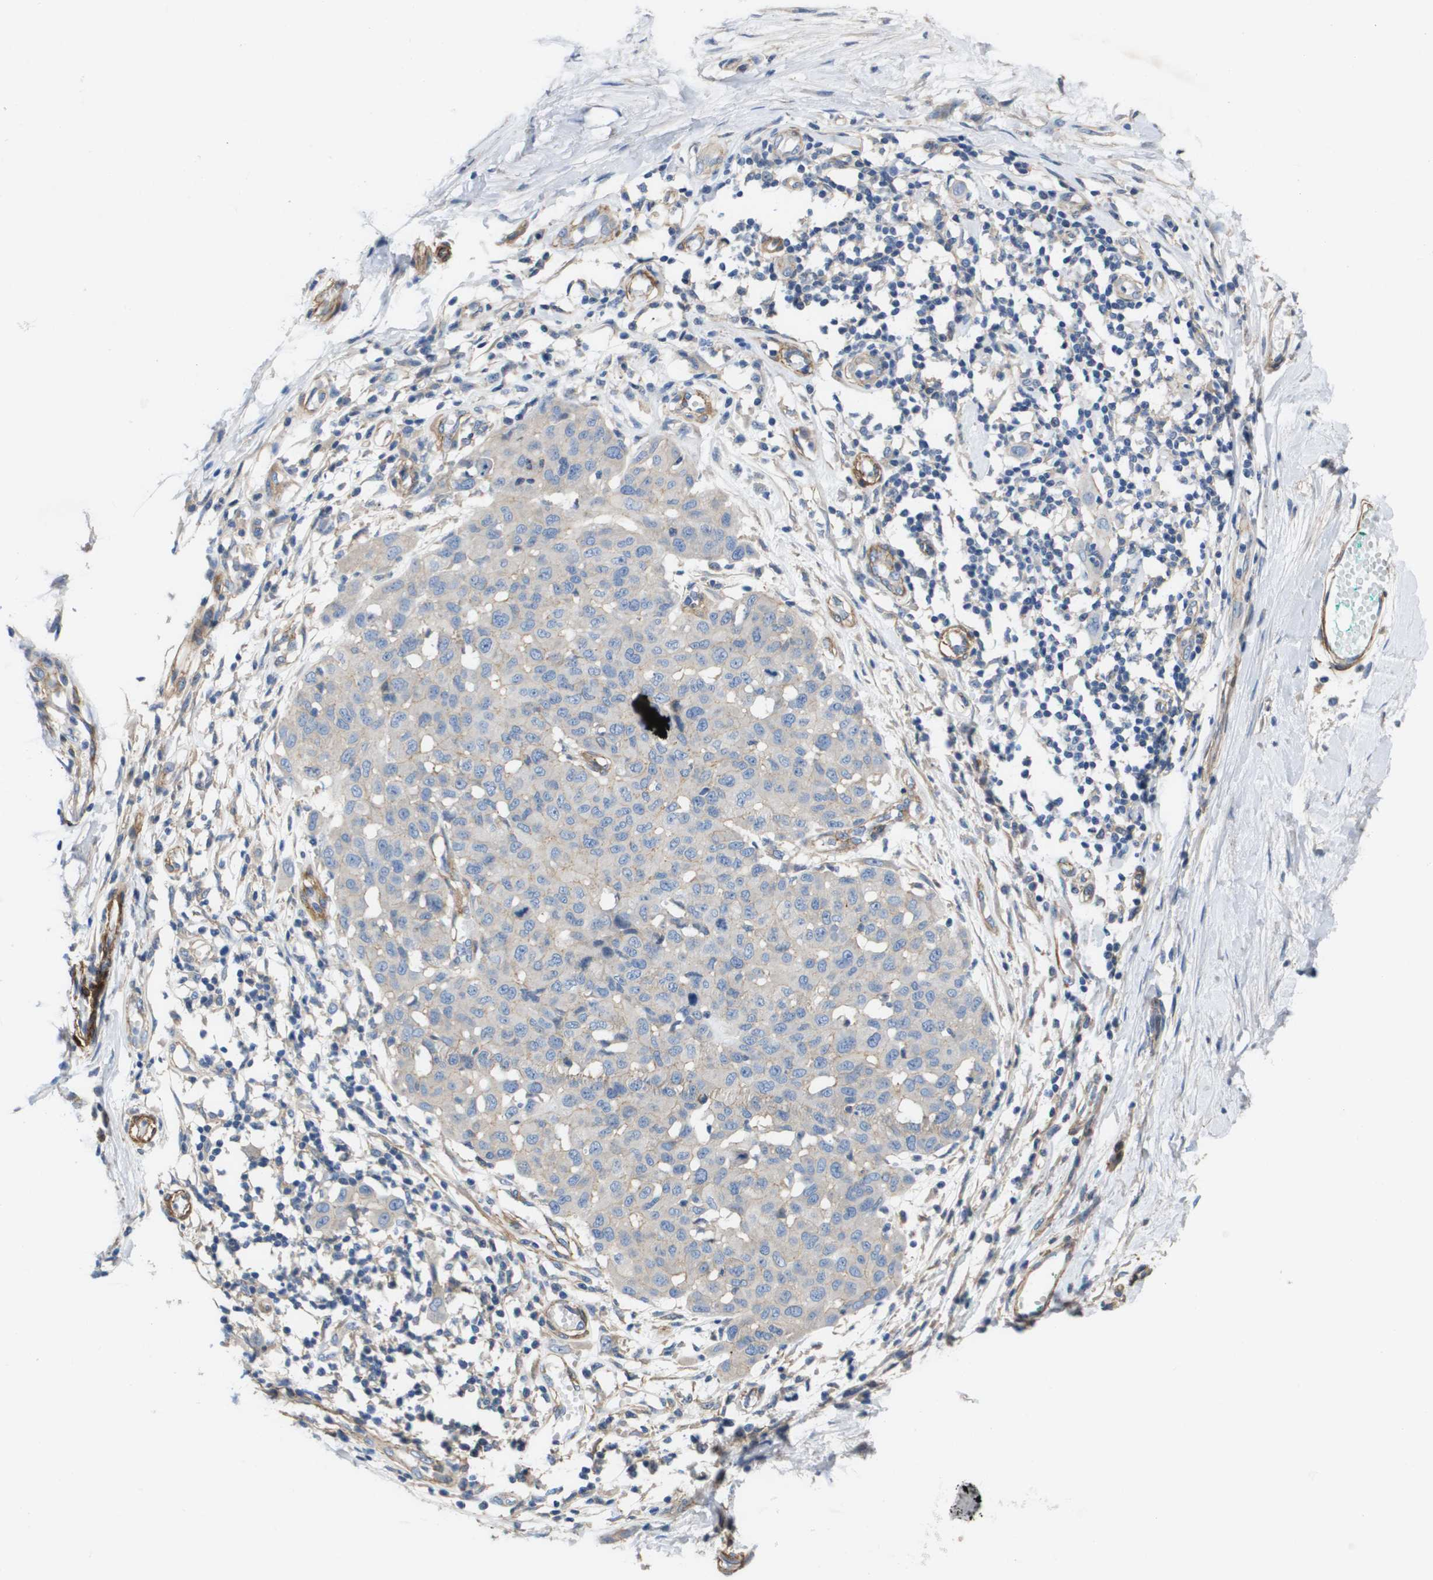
{"staining": {"intensity": "negative", "quantity": "none", "location": "none"}, "tissue": "melanoma", "cell_type": "Tumor cells", "image_type": "cancer", "snomed": [{"axis": "morphology", "description": "Normal tissue, NOS"}, {"axis": "morphology", "description": "Malignant melanoma, NOS"}, {"axis": "topography", "description": "Skin"}], "caption": "Tumor cells are negative for protein expression in human melanoma. (DAB (3,3'-diaminobenzidine) immunohistochemistry visualized using brightfield microscopy, high magnification).", "gene": "LPP", "patient": {"sex": "male", "age": 62}}